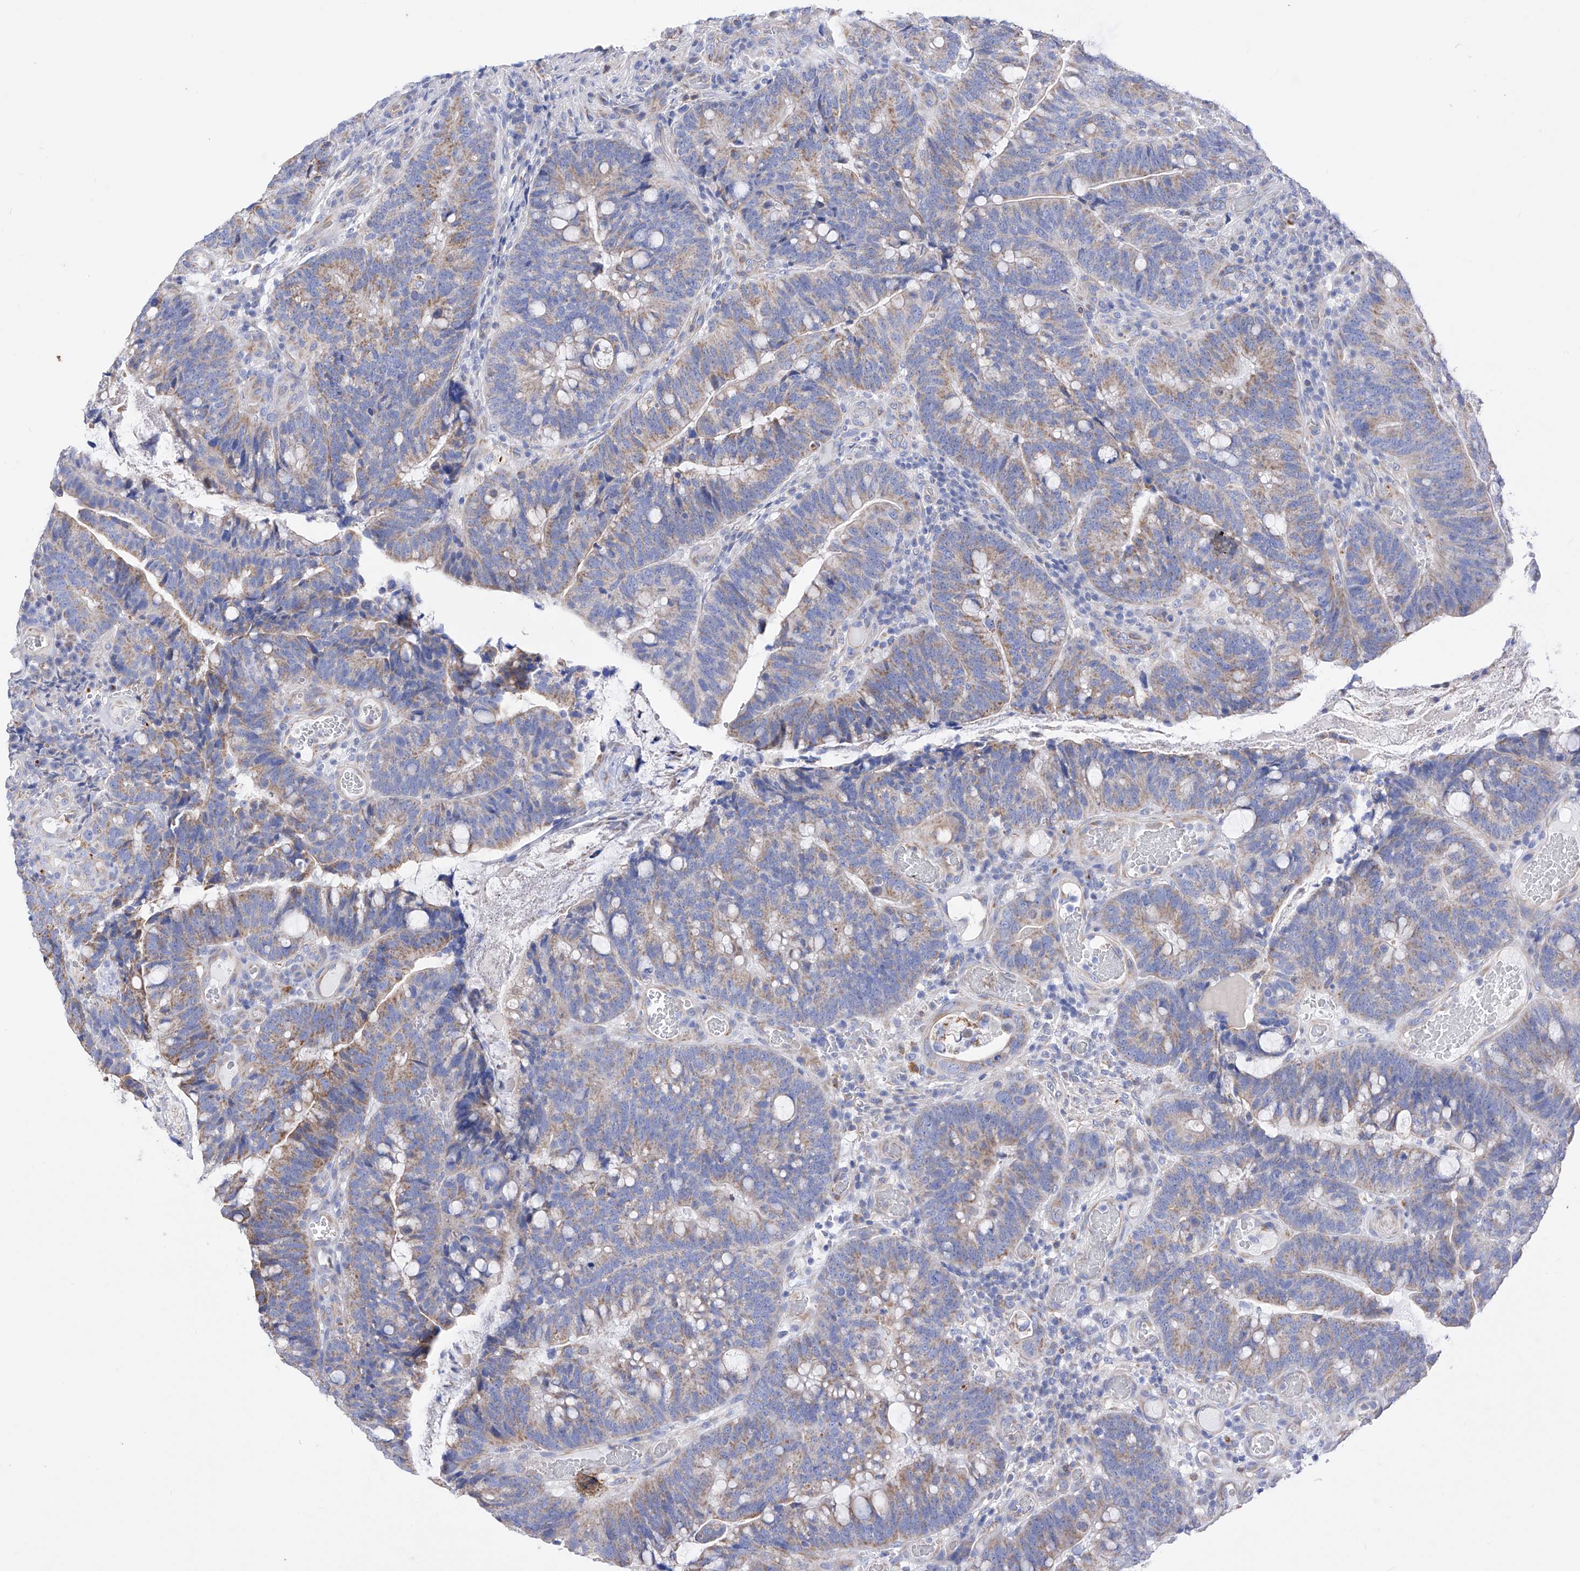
{"staining": {"intensity": "weak", "quantity": ">75%", "location": "cytoplasmic/membranous"}, "tissue": "colorectal cancer", "cell_type": "Tumor cells", "image_type": "cancer", "snomed": [{"axis": "morphology", "description": "Adenocarcinoma, NOS"}, {"axis": "topography", "description": "Colon"}], "caption": "This photomicrograph demonstrates colorectal cancer stained with immunohistochemistry to label a protein in brown. The cytoplasmic/membranous of tumor cells show weak positivity for the protein. Nuclei are counter-stained blue.", "gene": "FLG", "patient": {"sex": "female", "age": 66}}